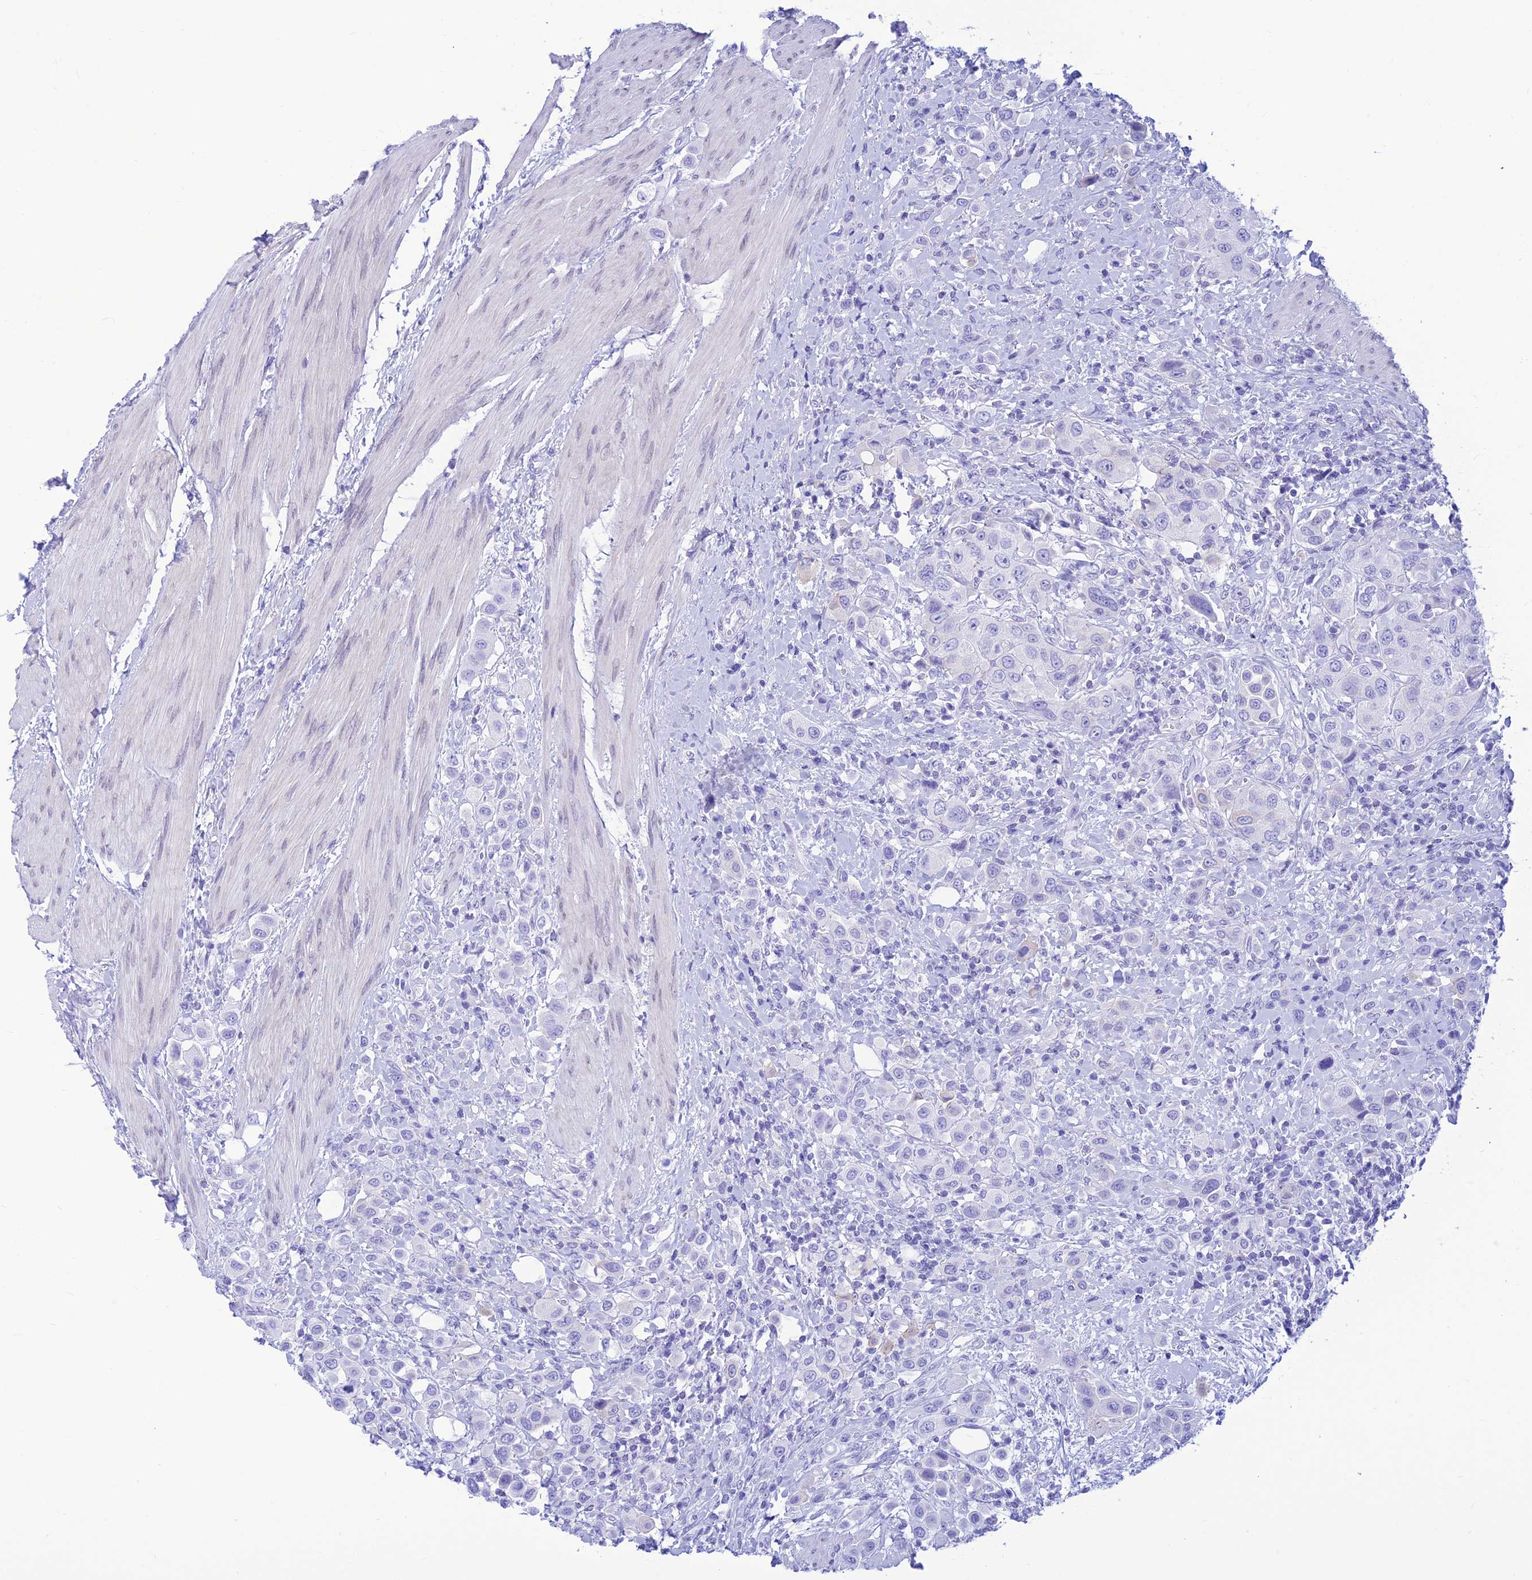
{"staining": {"intensity": "negative", "quantity": "none", "location": "none"}, "tissue": "urothelial cancer", "cell_type": "Tumor cells", "image_type": "cancer", "snomed": [{"axis": "morphology", "description": "Urothelial carcinoma, High grade"}, {"axis": "topography", "description": "Urinary bladder"}], "caption": "Immunohistochemistry (IHC) histopathology image of urothelial cancer stained for a protein (brown), which displays no staining in tumor cells. Brightfield microscopy of immunohistochemistry stained with DAB (3,3'-diaminobenzidine) (brown) and hematoxylin (blue), captured at high magnification.", "gene": "PRNP", "patient": {"sex": "male", "age": 50}}